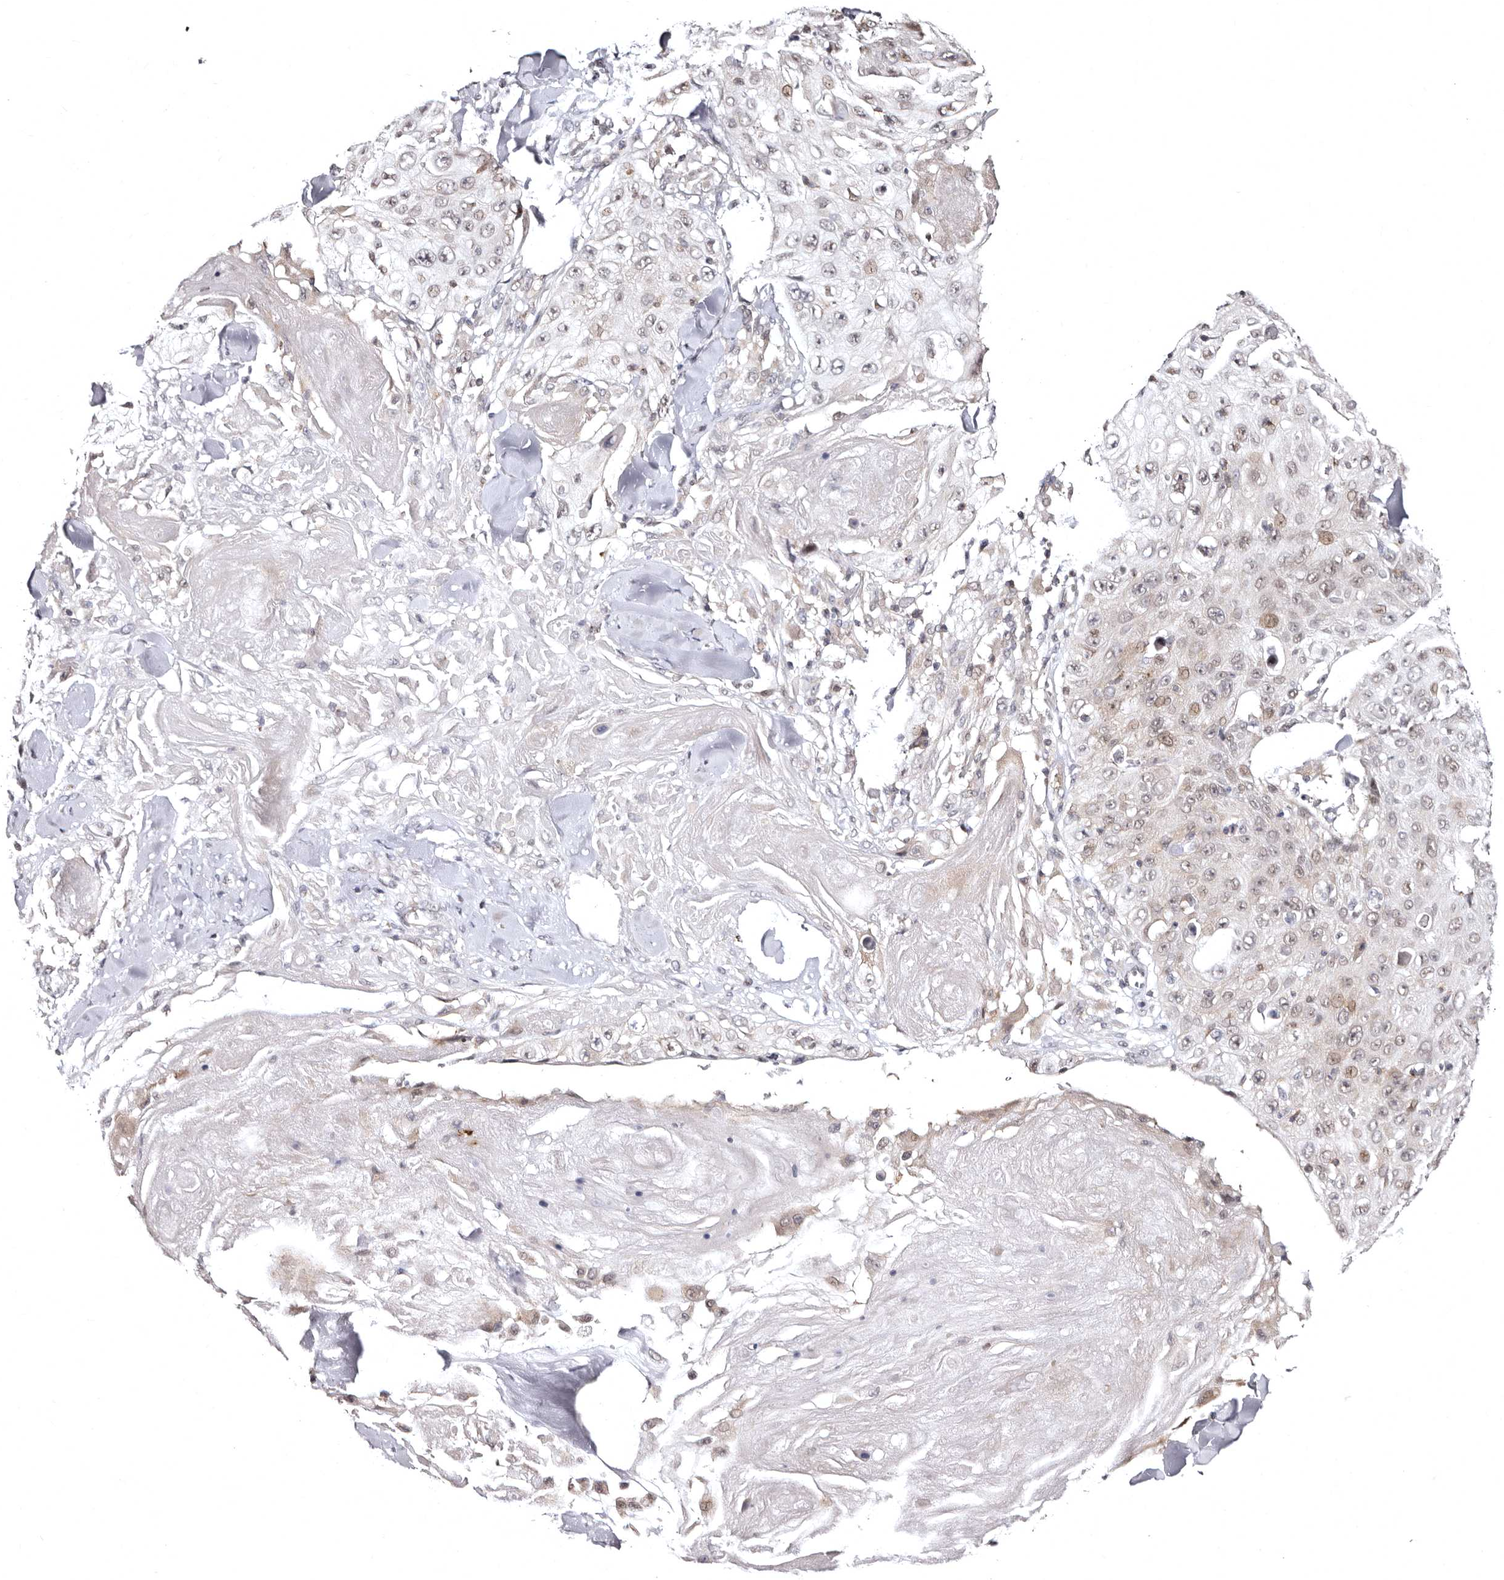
{"staining": {"intensity": "weak", "quantity": ">75%", "location": "cytoplasmic/membranous,nuclear"}, "tissue": "skin cancer", "cell_type": "Tumor cells", "image_type": "cancer", "snomed": [{"axis": "morphology", "description": "Squamous cell carcinoma, NOS"}, {"axis": "topography", "description": "Skin"}], "caption": "This is a photomicrograph of IHC staining of skin cancer, which shows weak staining in the cytoplasmic/membranous and nuclear of tumor cells.", "gene": "PHF20L1", "patient": {"sex": "male", "age": 86}}